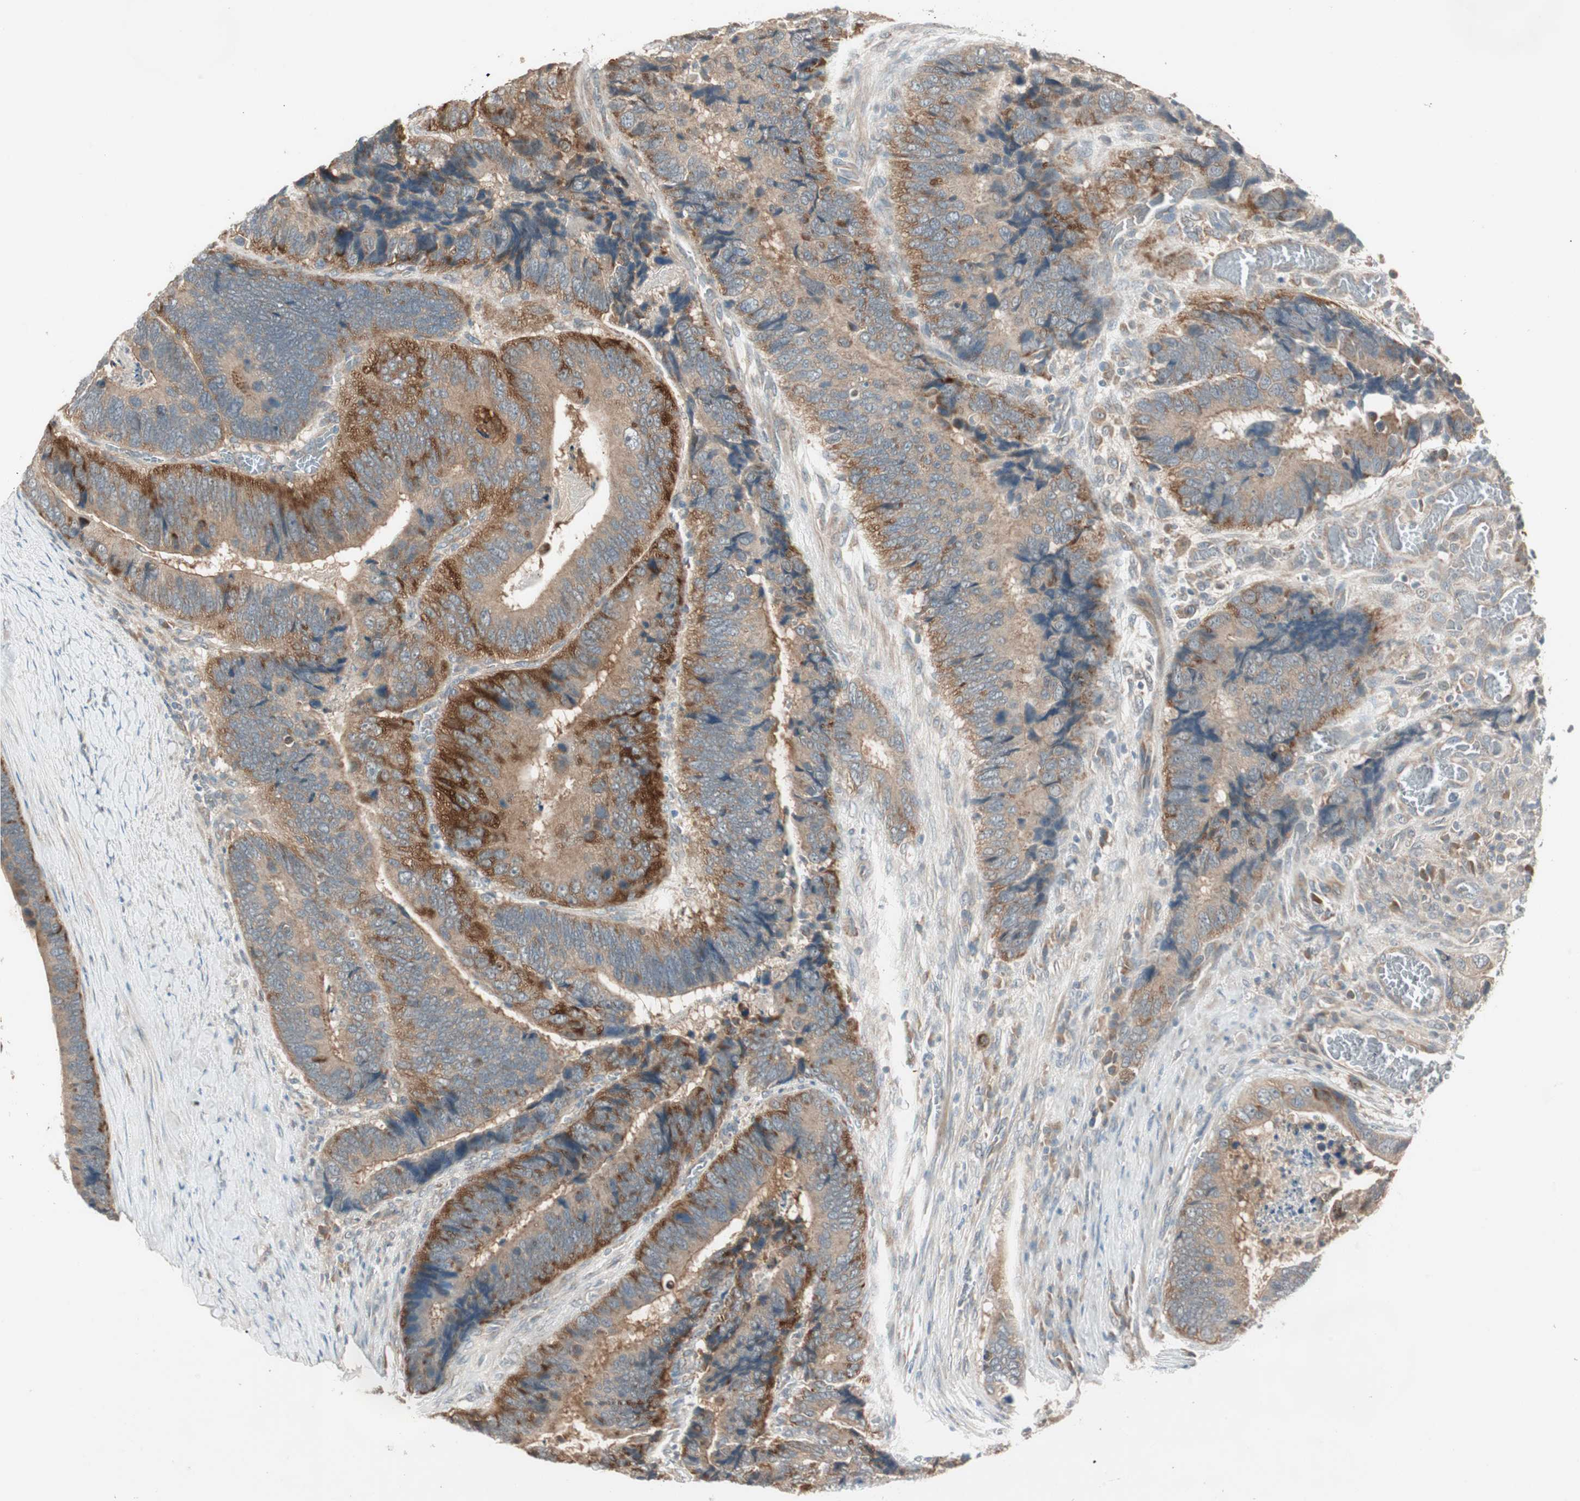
{"staining": {"intensity": "moderate", "quantity": ">75%", "location": "cytoplasmic/membranous"}, "tissue": "colorectal cancer", "cell_type": "Tumor cells", "image_type": "cancer", "snomed": [{"axis": "morphology", "description": "Adenocarcinoma, NOS"}, {"axis": "topography", "description": "Colon"}], "caption": "IHC of human colorectal cancer (adenocarcinoma) demonstrates medium levels of moderate cytoplasmic/membranous staining in about >75% of tumor cells. (Brightfield microscopy of DAB IHC at high magnification).", "gene": "NCLN", "patient": {"sex": "male", "age": 72}}